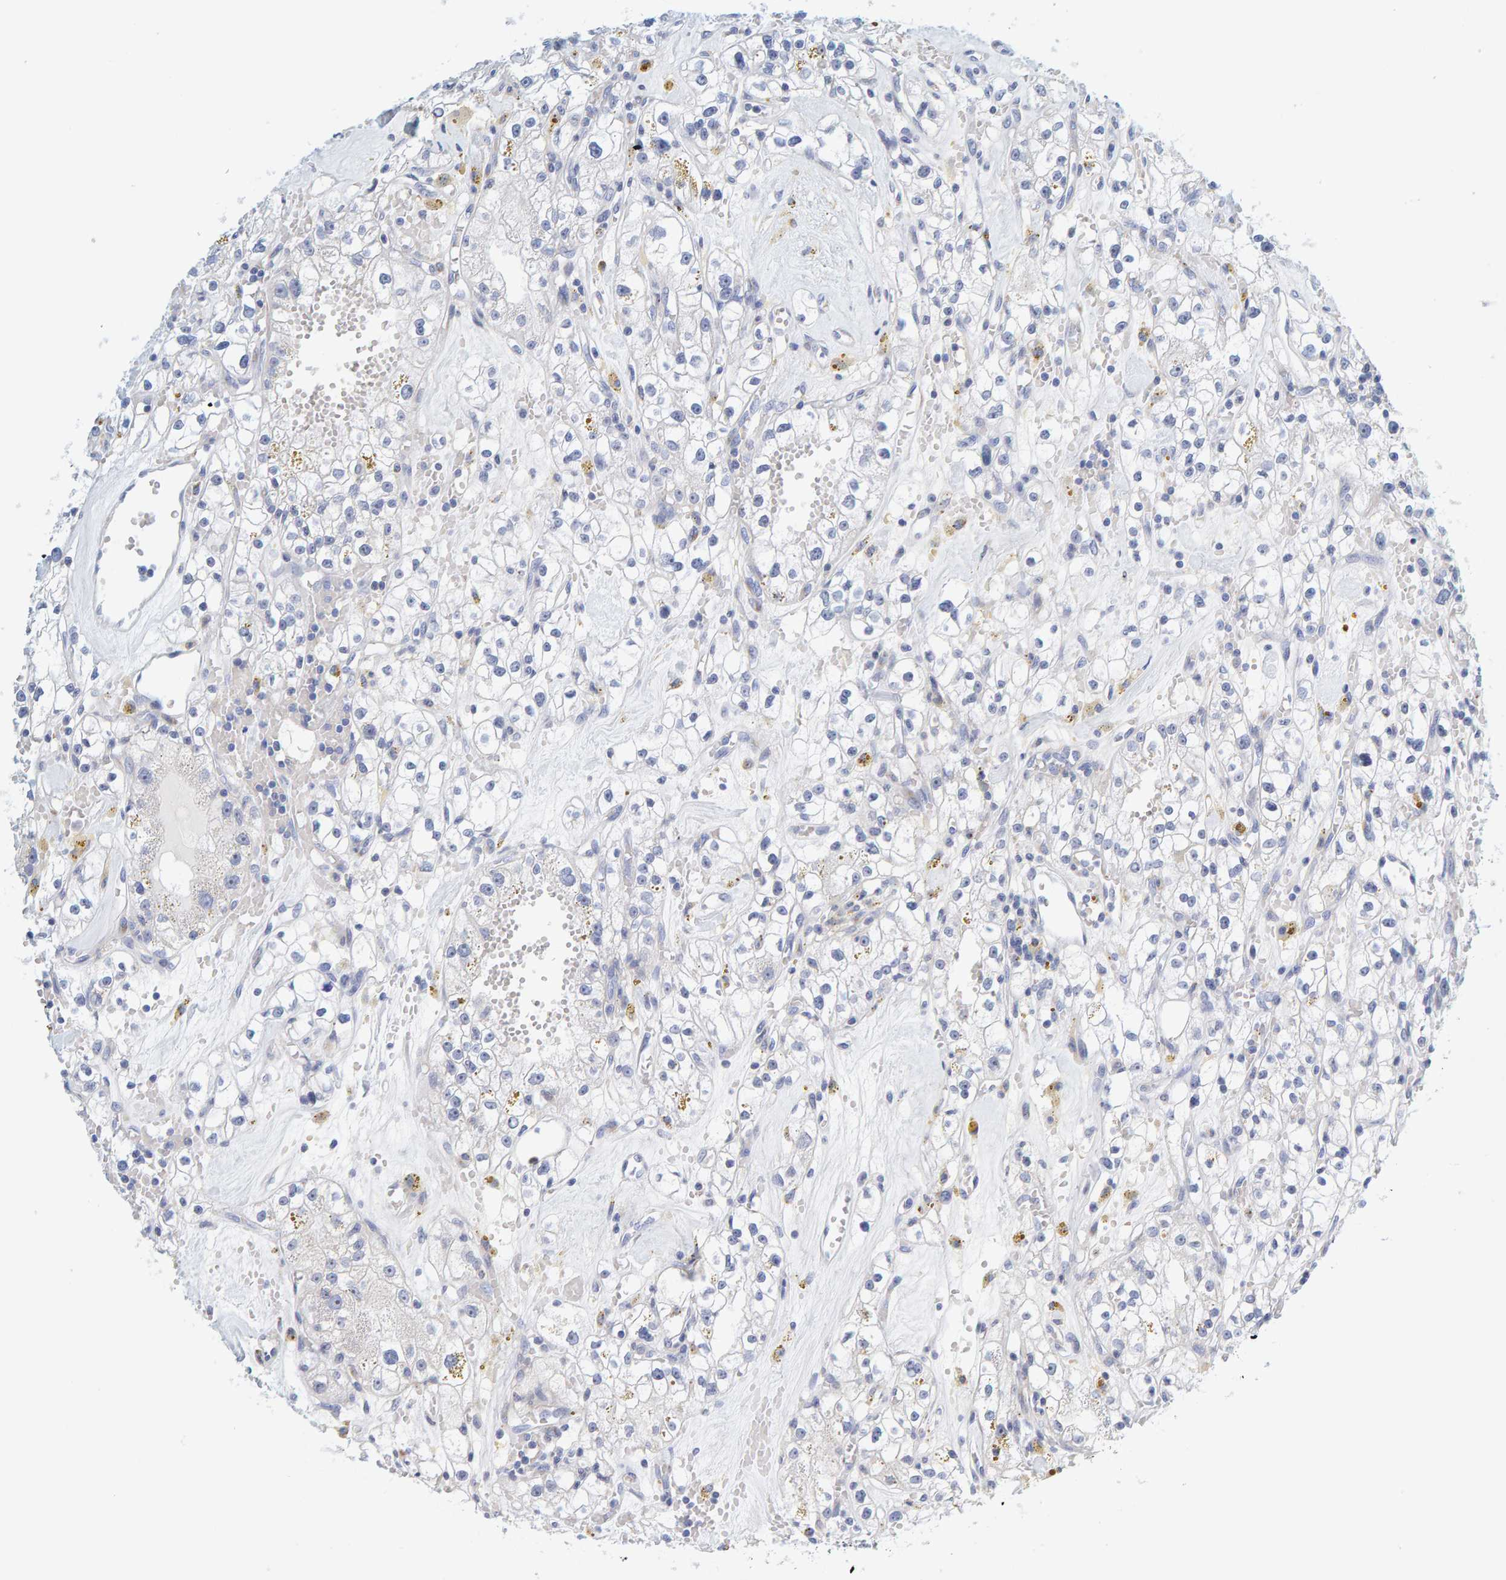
{"staining": {"intensity": "negative", "quantity": "none", "location": "none"}, "tissue": "renal cancer", "cell_type": "Tumor cells", "image_type": "cancer", "snomed": [{"axis": "morphology", "description": "Adenocarcinoma, NOS"}, {"axis": "topography", "description": "Kidney"}], "caption": "The micrograph displays no significant staining in tumor cells of adenocarcinoma (renal). Nuclei are stained in blue.", "gene": "MOG", "patient": {"sex": "male", "age": 56}}